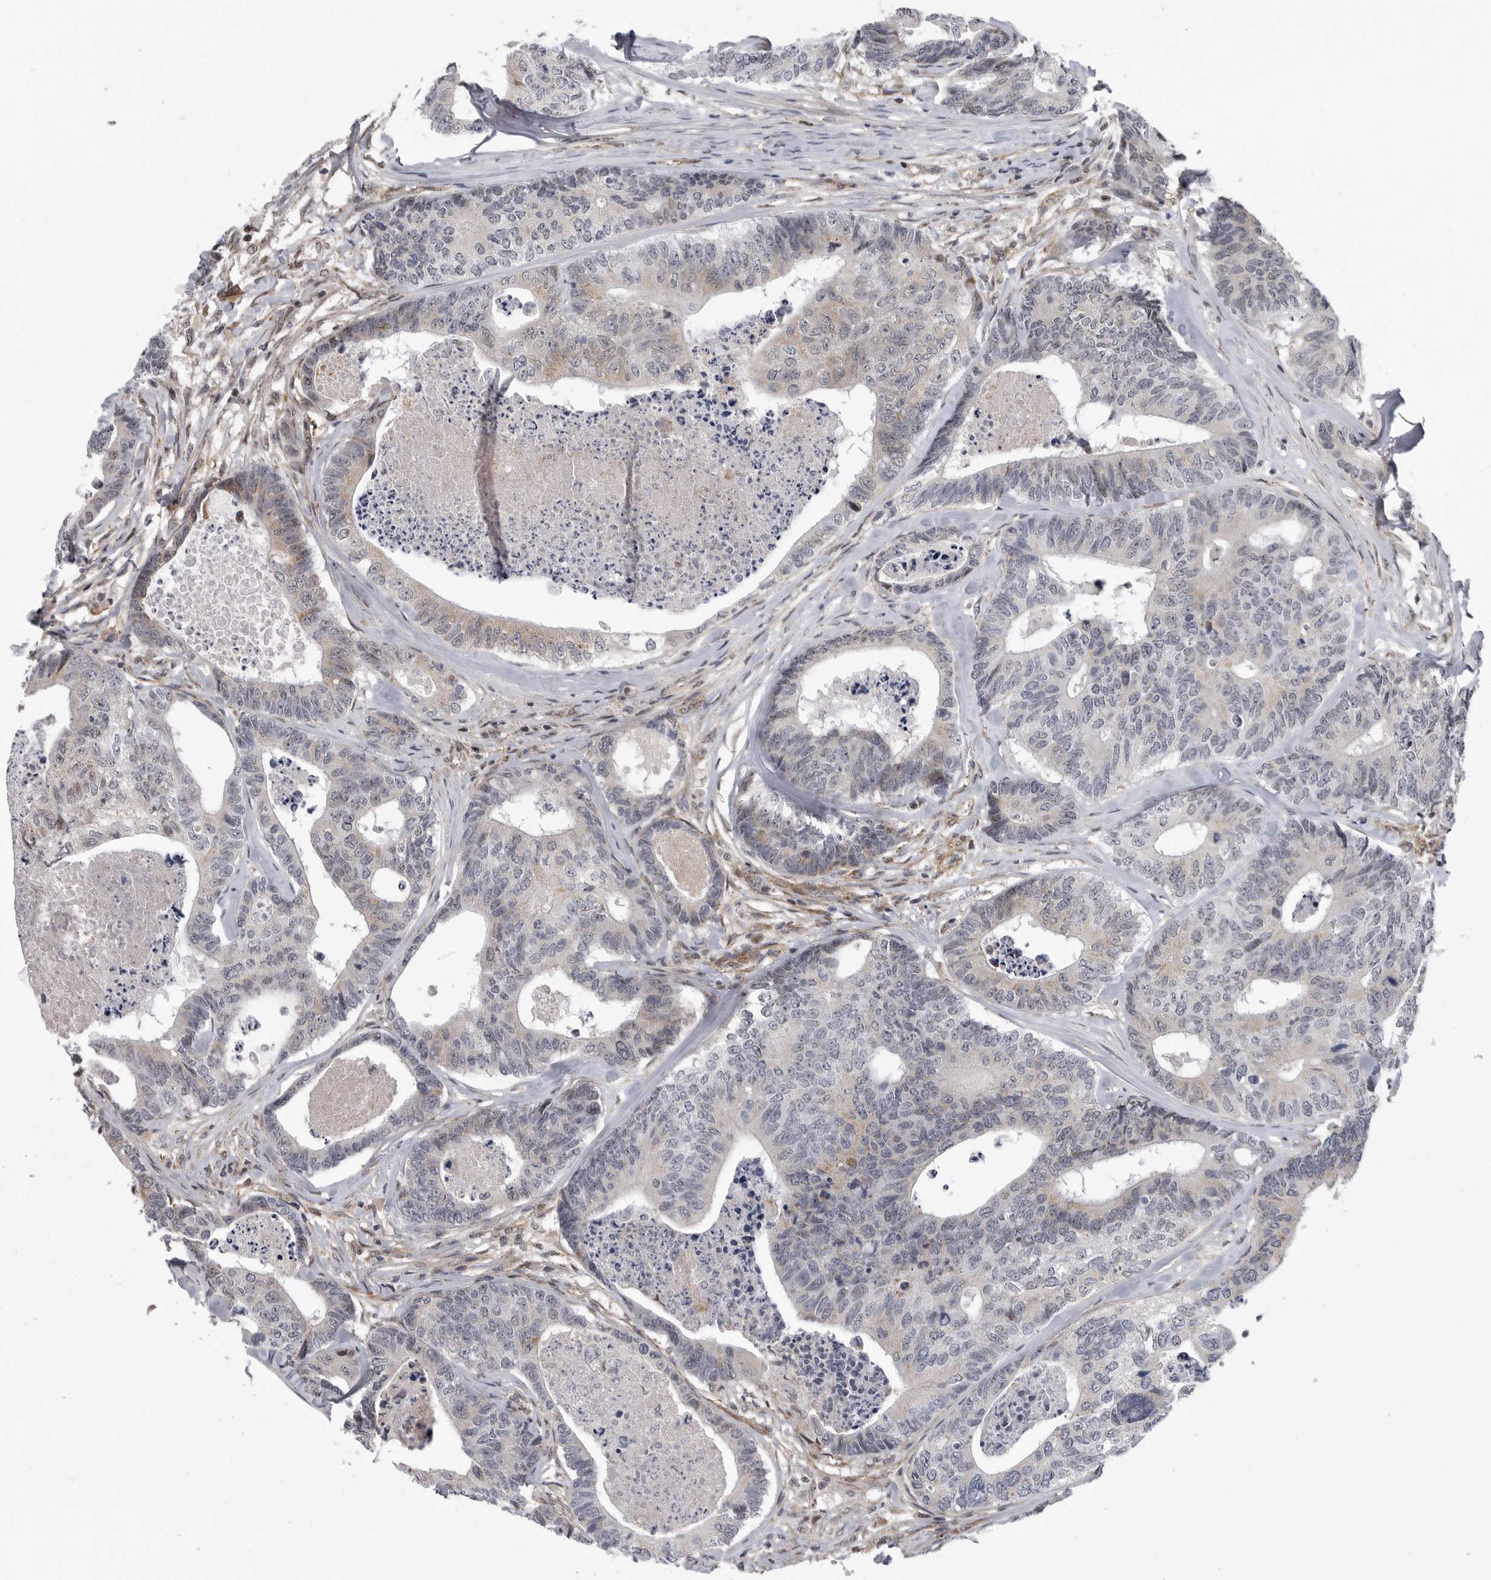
{"staining": {"intensity": "weak", "quantity": "25%-75%", "location": "cytoplasmic/membranous"}, "tissue": "colorectal cancer", "cell_type": "Tumor cells", "image_type": "cancer", "snomed": [{"axis": "morphology", "description": "Adenocarcinoma, NOS"}, {"axis": "topography", "description": "Colon"}], "caption": "Colorectal cancer stained with a protein marker demonstrates weak staining in tumor cells.", "gene": "TMPRSS11F", "patient": {"sex": "female", "age": 67}}